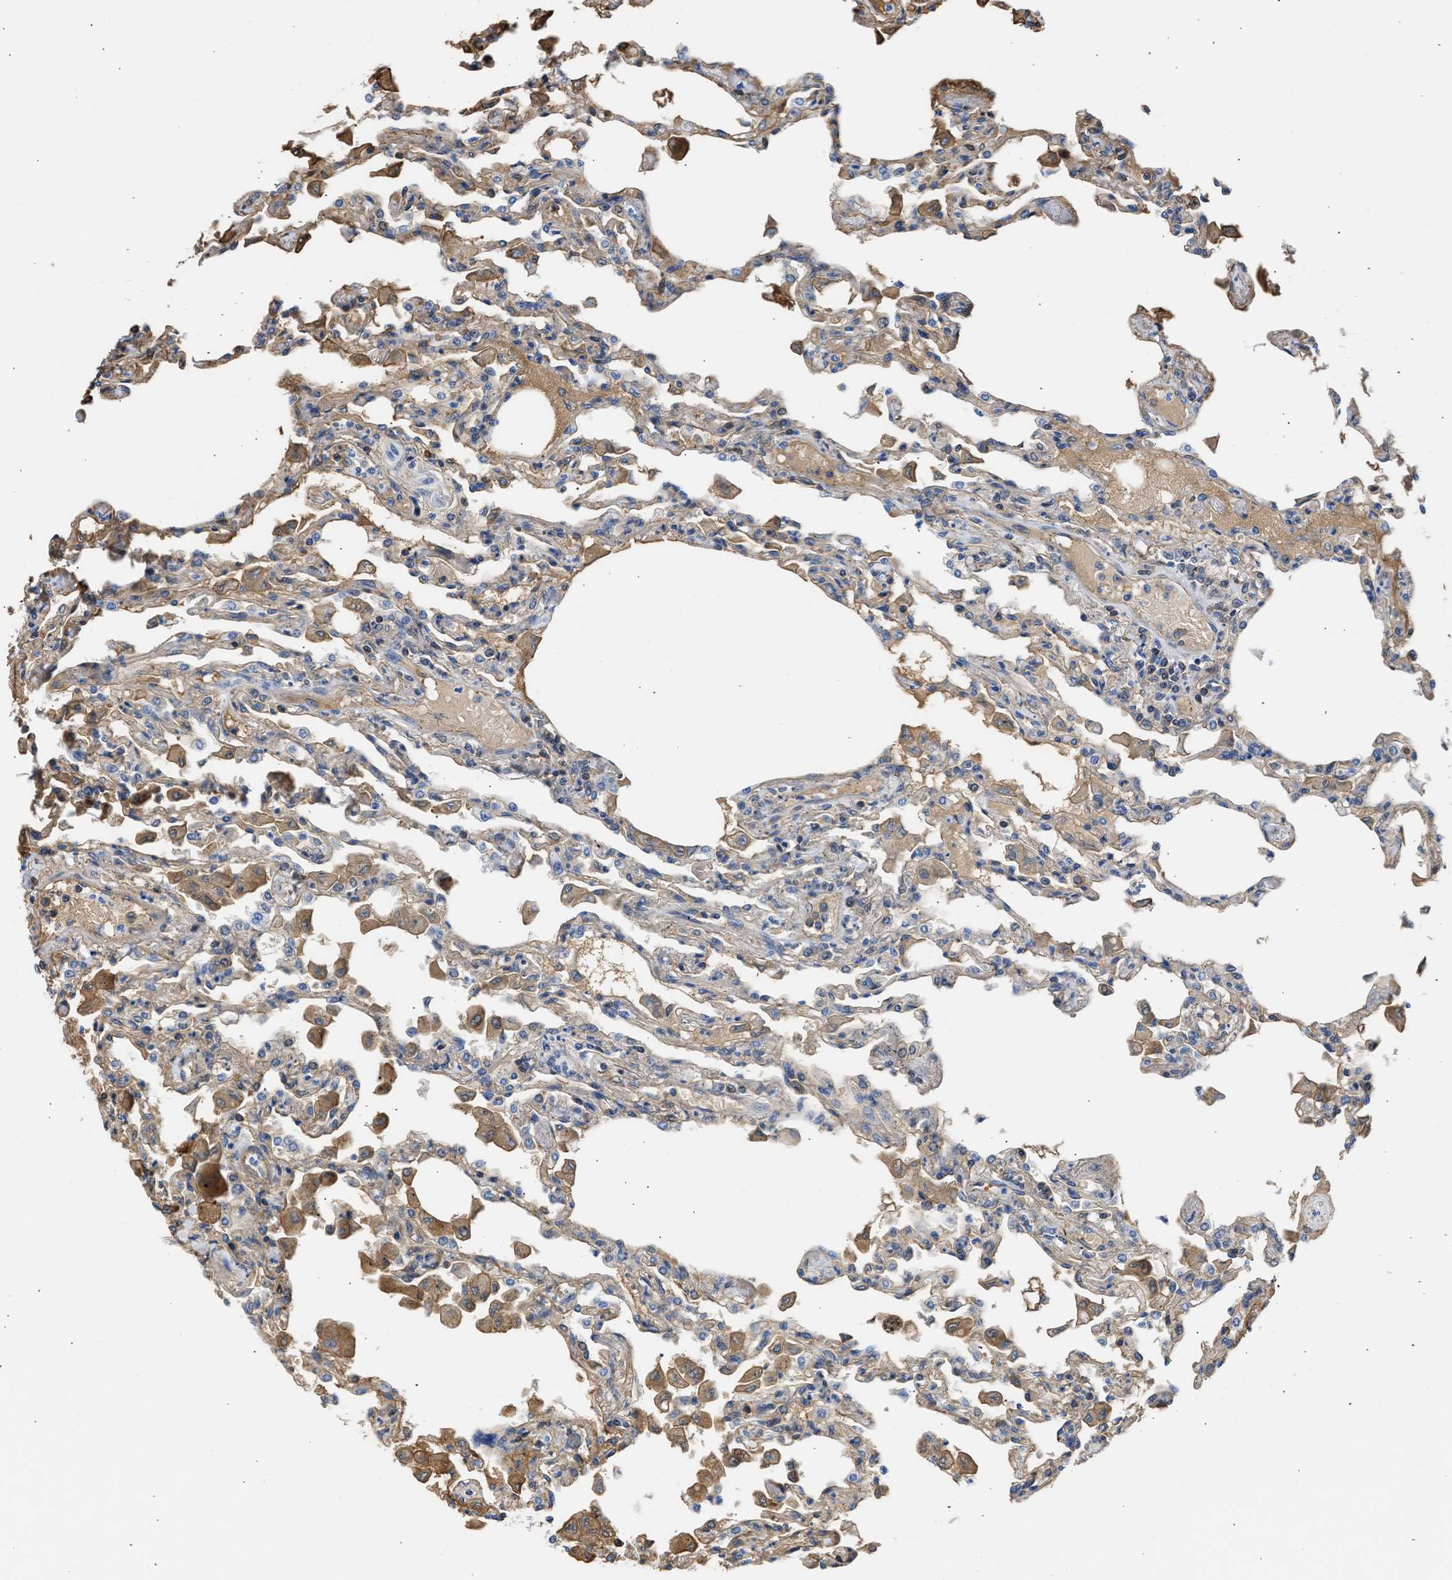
{"staining": {"intensity": "weak", "quantity": "25%-75%", "location": "cytoplasmic/membranous"}, "tissue": "lung", "cell_type": "Alveolar cells", "image_type": "normal", "snomed": [{"axis": "morphology", "description": "Normal tissue, NOS"}, {"axis": "topography", "description": "Bronchus"}, {"axis": "topography", "description": "Lung"}], "caption": "Immunohistochemistry (IHC) image of benign human lung stained for a protein (brown), which exhibits low levels of weak cytoplasmic/membranous staining in about 25%-75% of alveolar cells.", "gene": "MAS1L", "patient": {"sex": "female", "age": 49}}